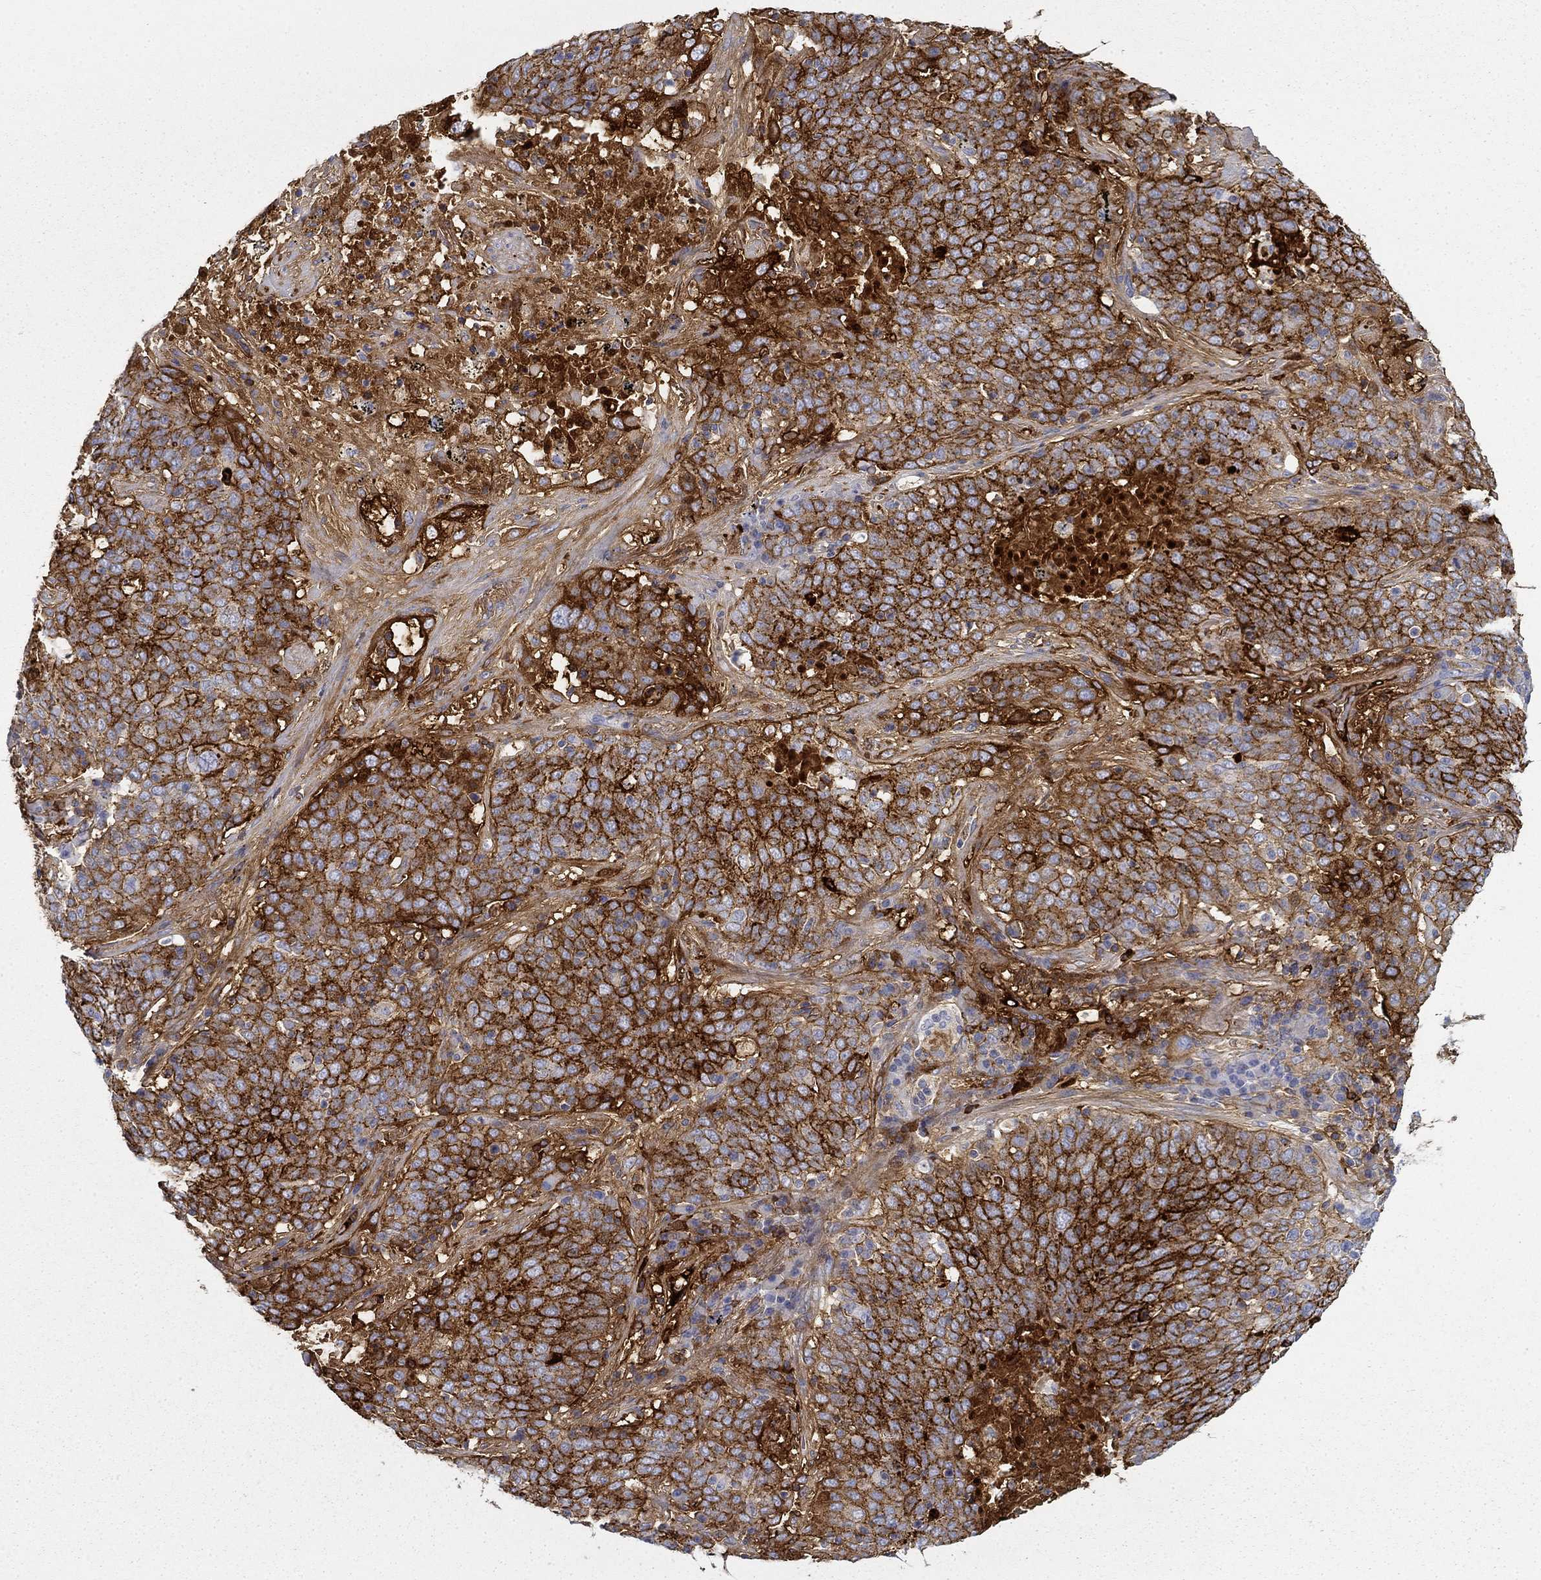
{"staining": {"intensity": "strong", "quantity": ">75%", "location": "cytoplasmic/membranous"}, "tissue": "lung cancer", "cell_type": "Tumor cells", "image_type": "cancer", "snomed": [{"axis": "morphology", "description": "Squamous cell carcinoma, NOS"}, {"axis": "topography", "description": "Lung"}], "caption": "IHC histopathology image of human lung cancer stained for a protein (brown), which exhibits high levels of strong cytoplasmic/membranous positivity in about >75% of tumor cells.", "gene": "GPC1", "patient": {"sex": "male", "age": 82}}